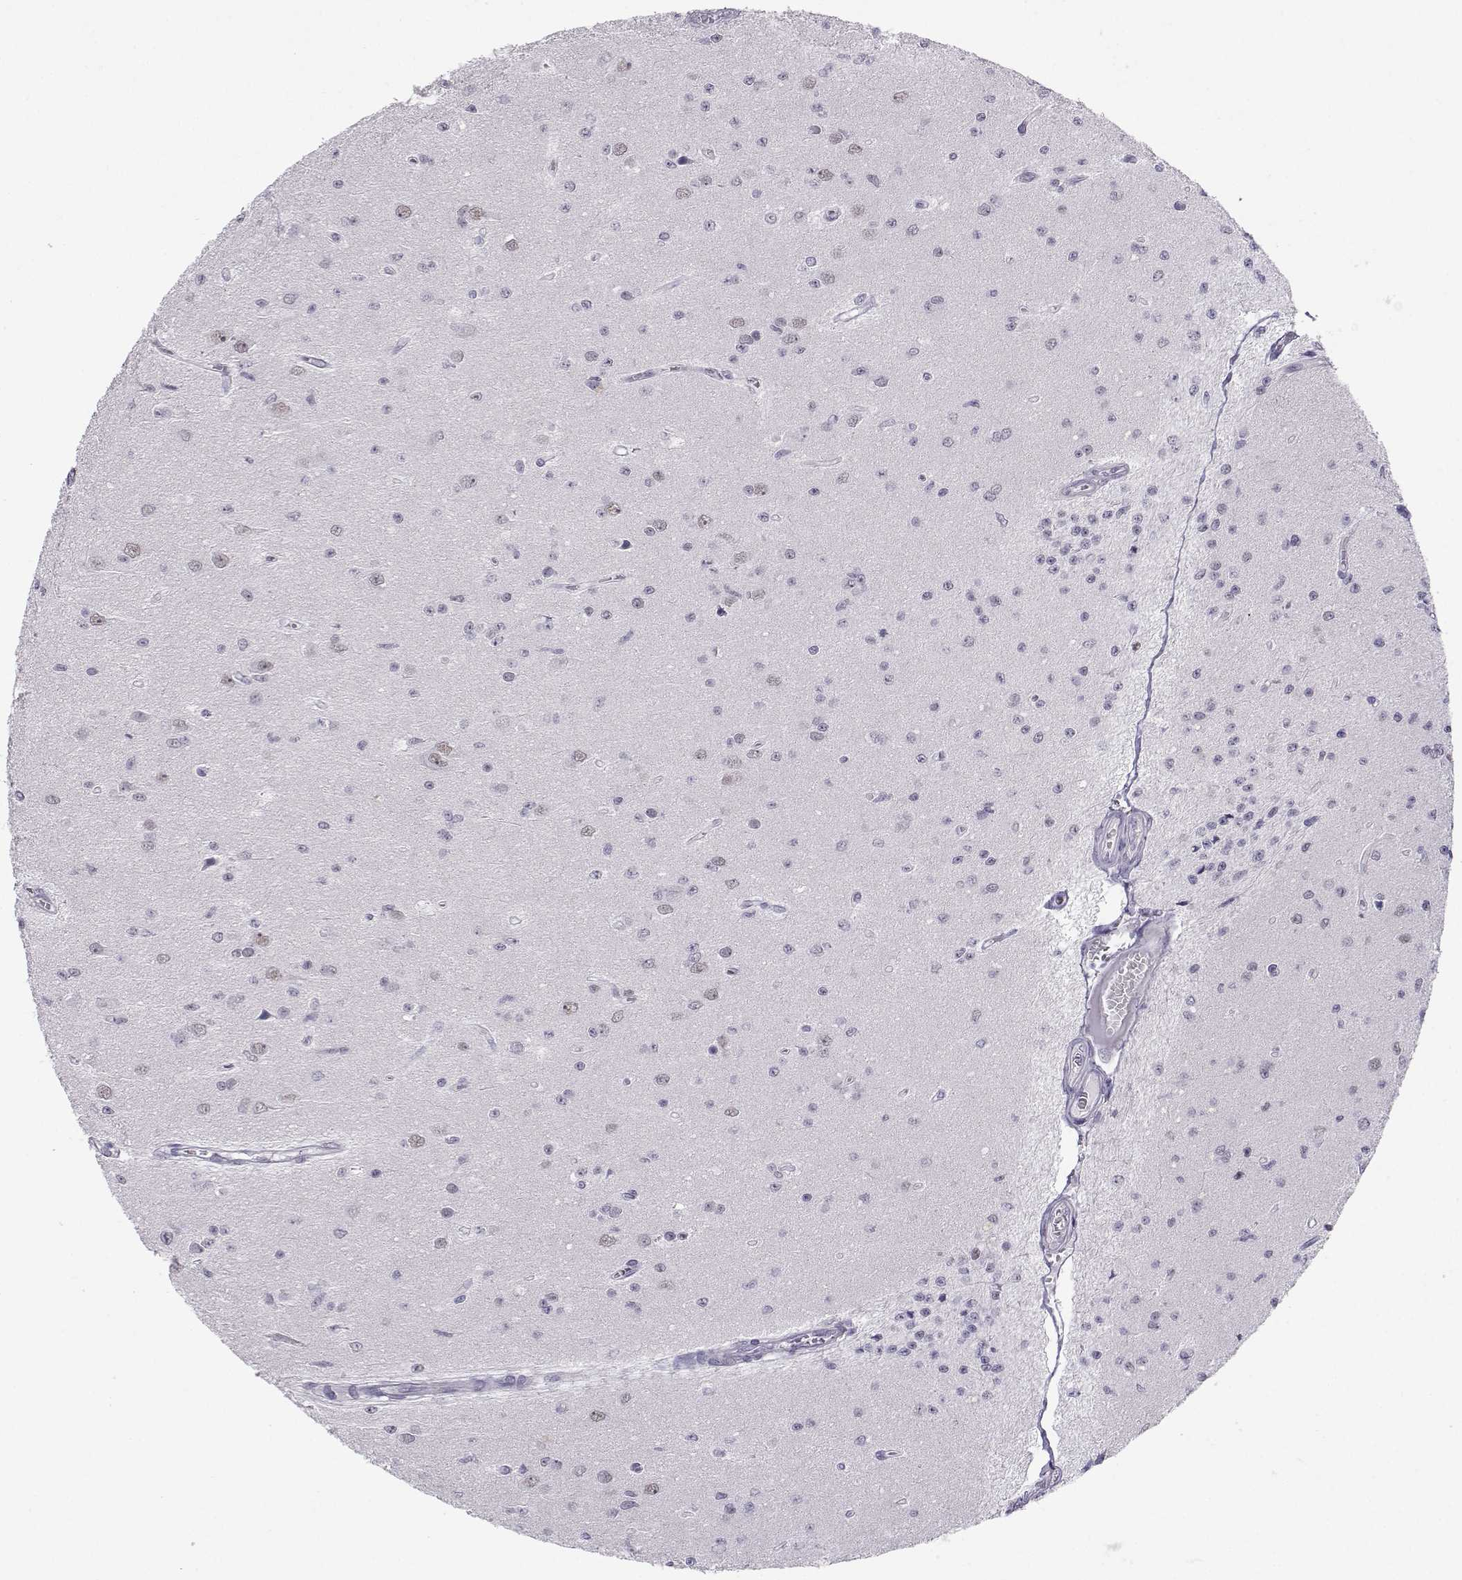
{"staining": {"intensity": "negative", "quantity": "none", "location": "none"}, "tissue": "glioma", "cell_type": "Tumor cells", "image_type": "cancer", "snomed": [{"axis": "morphology", "description": "Glioma, malignant, Low grade"}, {"axis": "topography", "description": "Brain"}], "caption": "A high-resolution image shows immunohistochemistry (IHC) staining of glioma, which shows no significant positivity in tumor cells.", "gene": "MED26", "patient": {"sex": "female", "age": 45}}